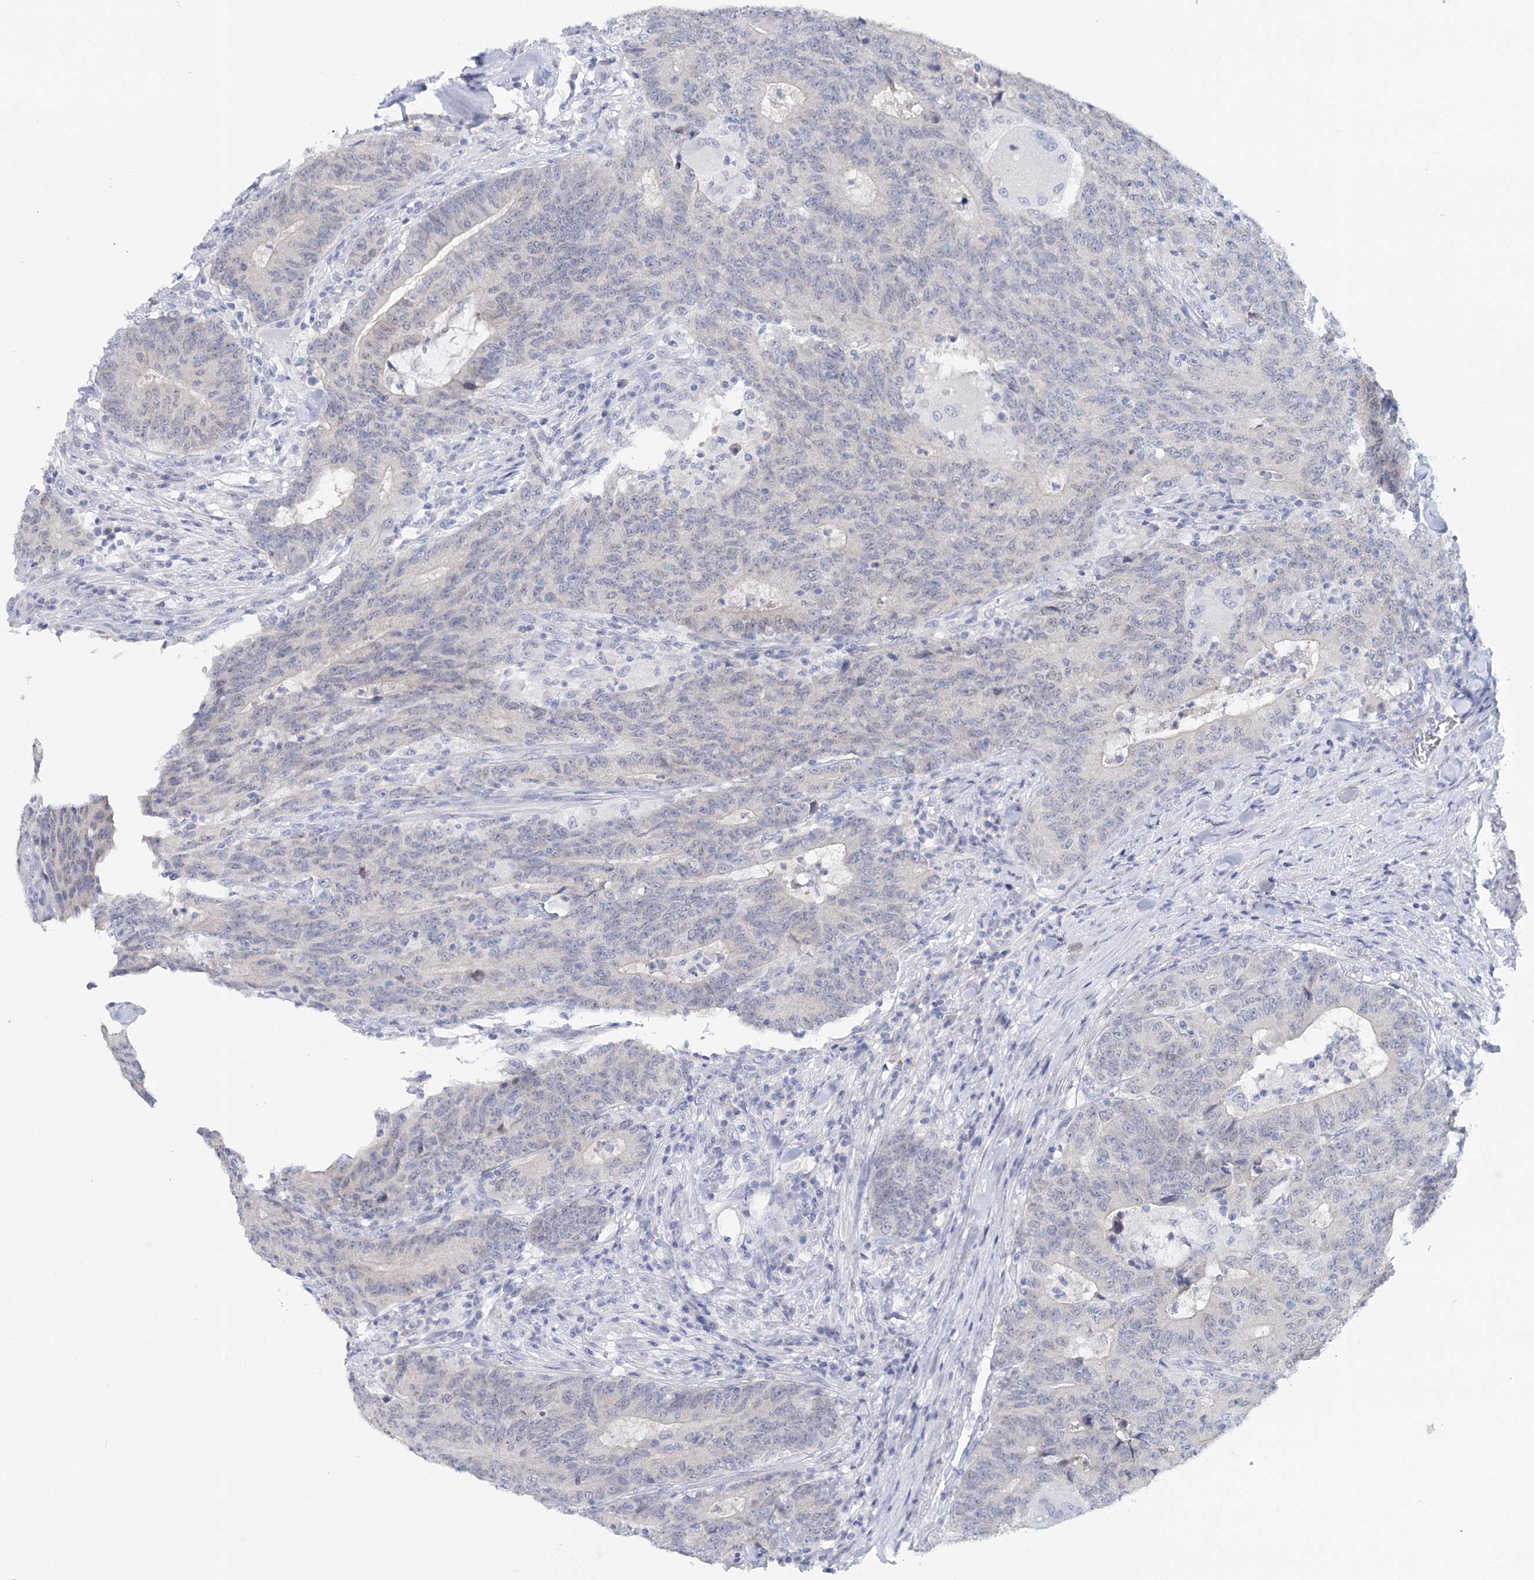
{"staining": {"intensity": "negative", "quantity": "none", "location": "none"}, "tissue": "colorectal cancer", "cell_type": "Tumor cells", "image_type": "cancer", "snomed": [{"axis": "morphology", "description": "Normal tissue, NOS"}, {"axis": "morphology", "description": "Adenocarcinoma, NOS"}, {"axis": "topography", "description": "Colon"}], "caption": "This is a image of immunohistochemistry (IHC) staining of colorectal adenocarcinoma, which shows no expression in tumor cells. Brightfield microscopy of immunohistochemistry stained with DAB (3,3'-diaminobenzidine) (brown) and hematoxylin (blue), captured at high magnification.", "gene": "HSPA4L", "patient": {"sex": "female", "age": 75}}